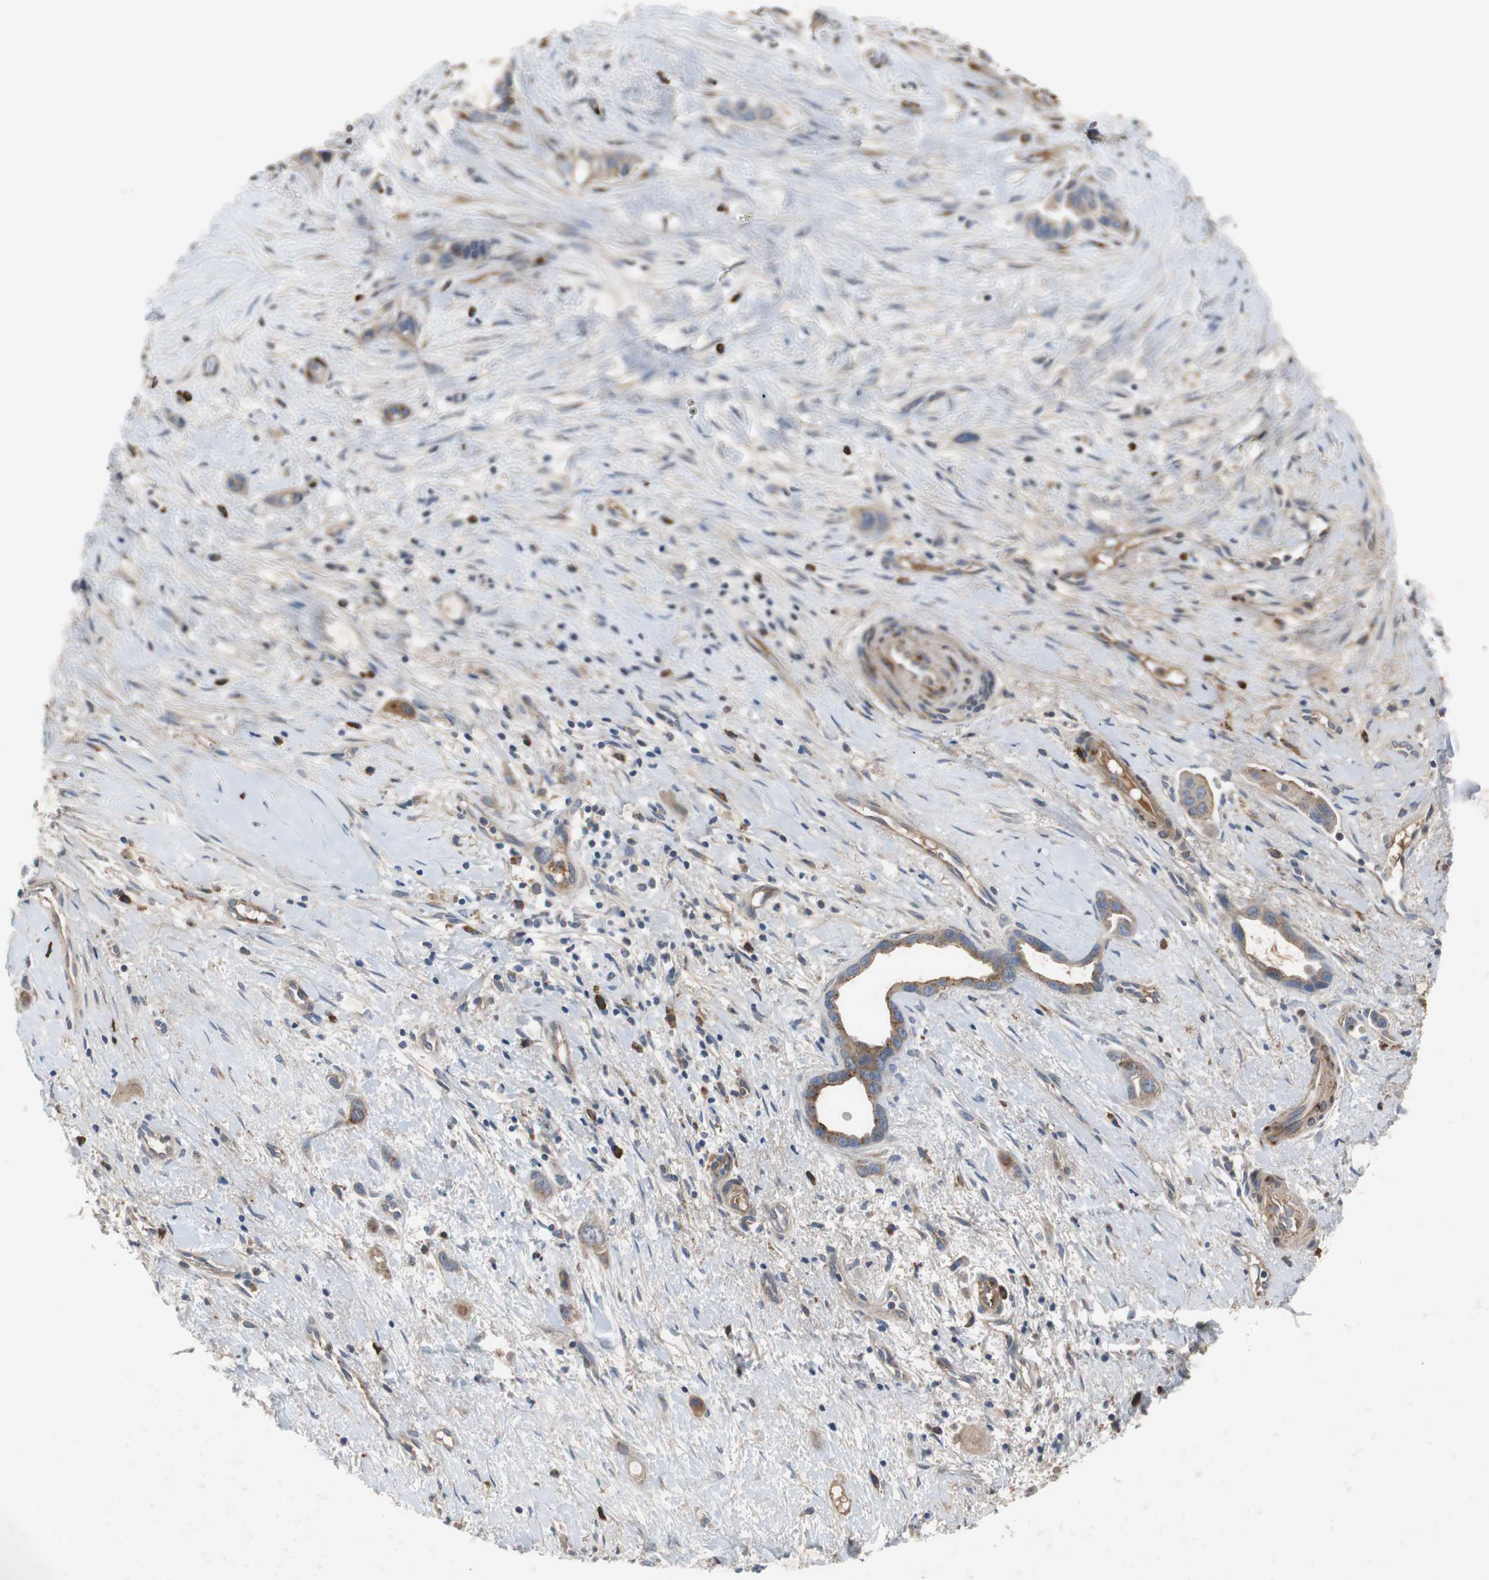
{"staining": {"intensity": "weak", "quantity": ">75%", "location": "cytoplasmic/membranous"}, "tissue": "liver cancer", "cell_type": "Tumor cells", "image_type": "cancer", "snomed": [{"axis": "morphology", "description": "Cholangiocarcinoma"}, {"axis": "topography", "description": "Liver"}], "caption": "Liver cancer tissue shows weak cytoplasmic/membranous expression in approximately >75% of tumor cells, visualized by immunohistochemistry. (IHC, brightfield microscopy, high magnification).", "gene": "SORT1", "patient": {"sex": "female", "age": 65}}